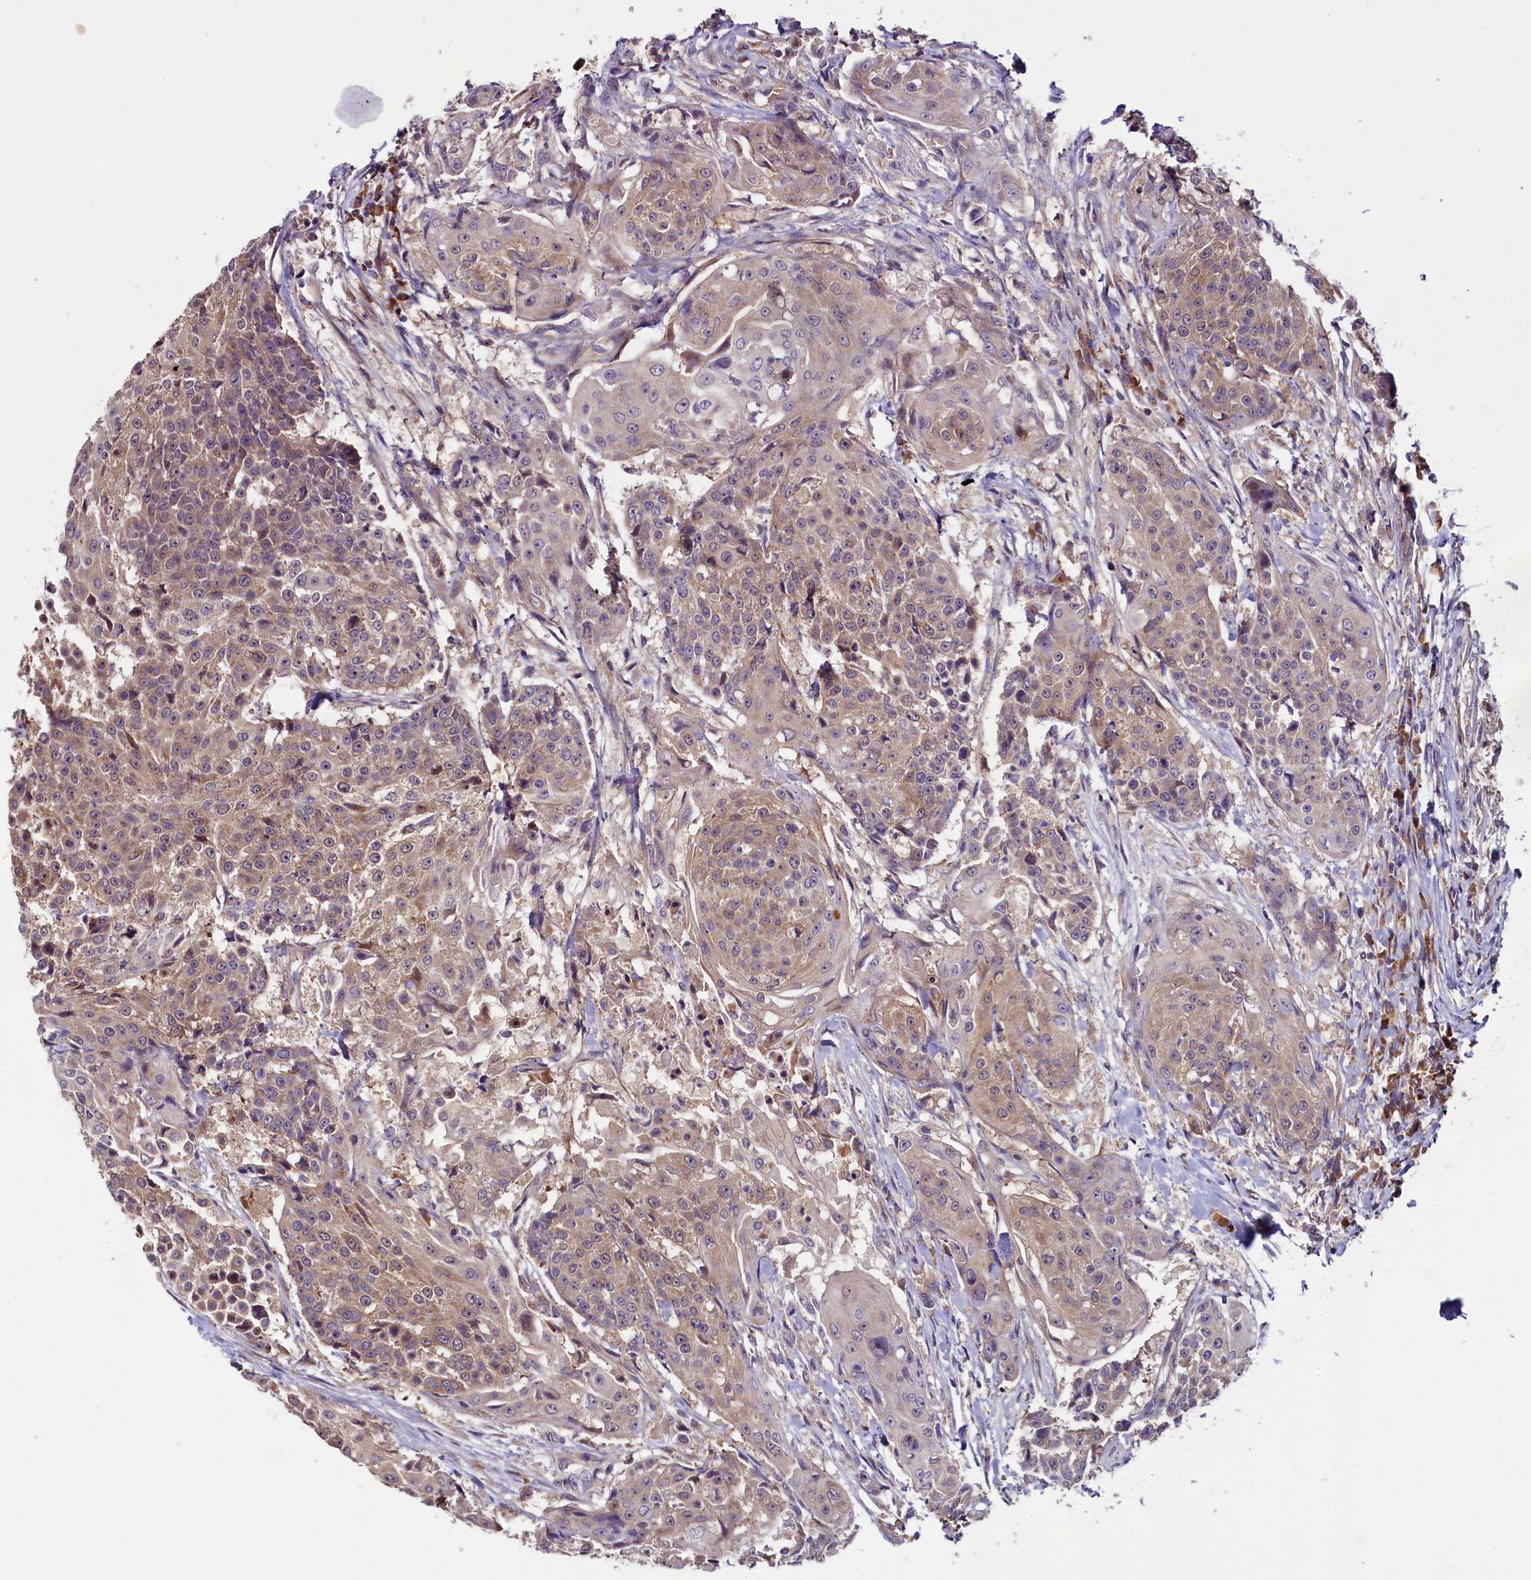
{"staining": {"intensity": "weak", "quantity": "25%-75%", "location": "cytoplasmic/membranous"}, "tissue": "urothelial cancer", "cell_type": "Tumor cells", "image_type": "cancer", "snomed": [{"axis": "morphology", "description": "Urothelial carcinoma, High grade"}, {"axis": "topography", "description": "Urinary bladder"}], "caption": "Protein expression analysis of urothelial carcinoma (high-grade) exhibits weak cytoplasmic/membranous positivity in about 25%-75% of tumor cells. The staining was performed using DAB, with brown indicating positive protein expression. Nuclei are stained blue with hematoxylin.", "gene": "RPUSD2", "patient": {"sex": "female", "age": 63}}